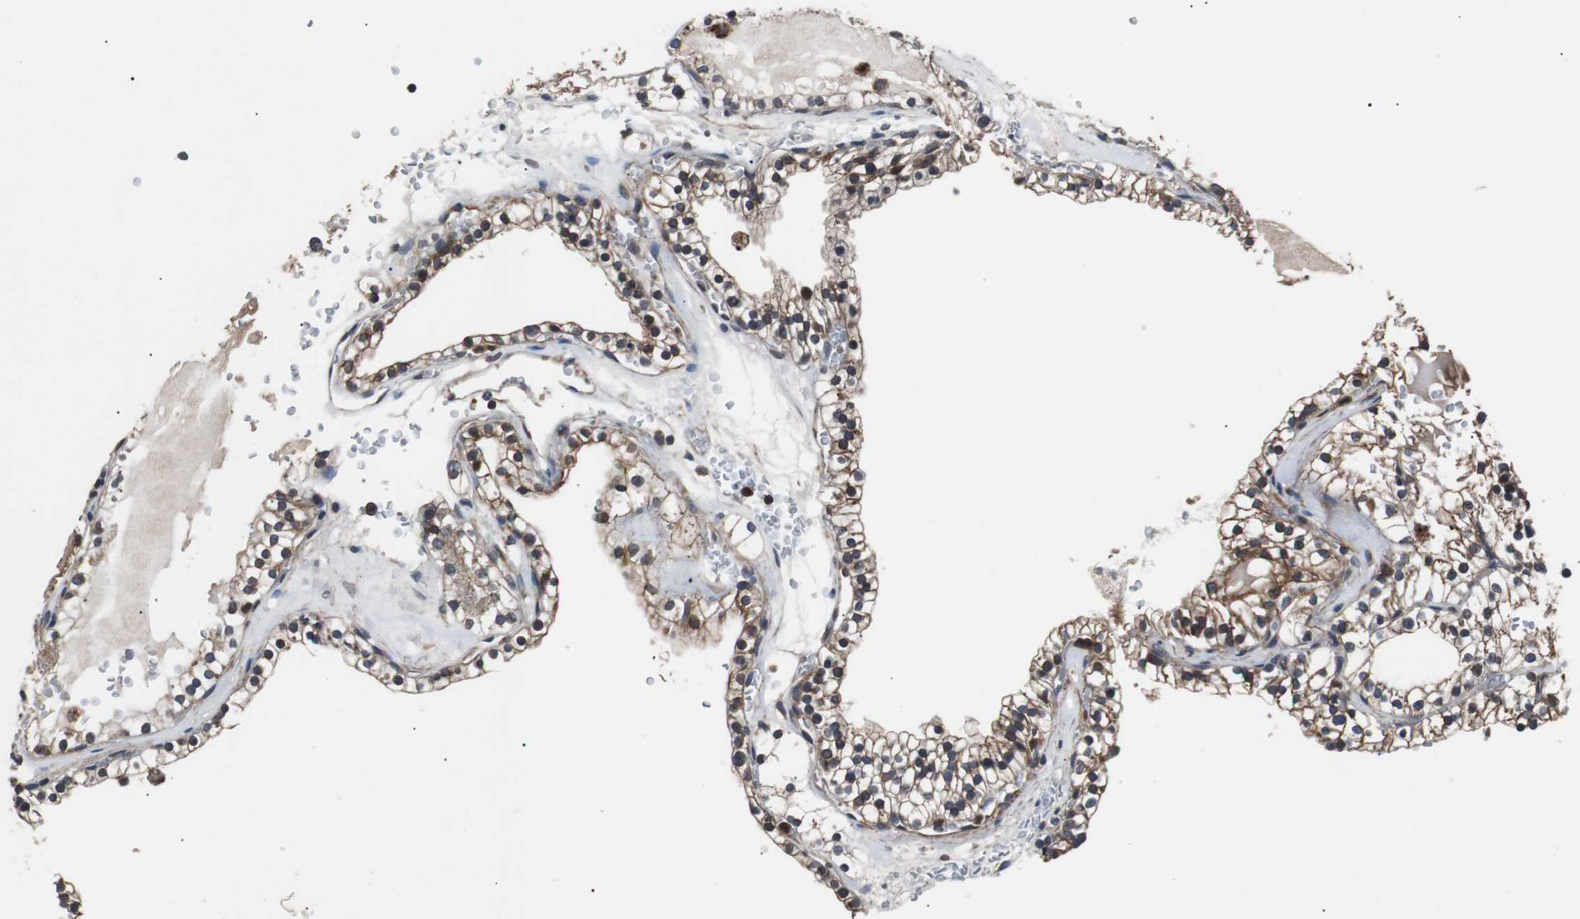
{"staining": {"intensity": "moderate", "quantity": "25%-75%", "location": "cytoplasmic/membranous"}, "tissue": "renal cancer", "cell_type": "Tumor cells", "image_type": "cancer", "snomed": [{"axis": "morphology", "description": "Adenocarcinoma, NOS"}, {"axis": "topography", "description": "Kidney"}], "caption": "The micrograph reveals staining of renal cancer, revealing moderate cytoplasmic/membranous protein positivity (brown color) within tumor cells.", "gene": "PITRM1", "patient": {"sex": "female", "age": 41}}